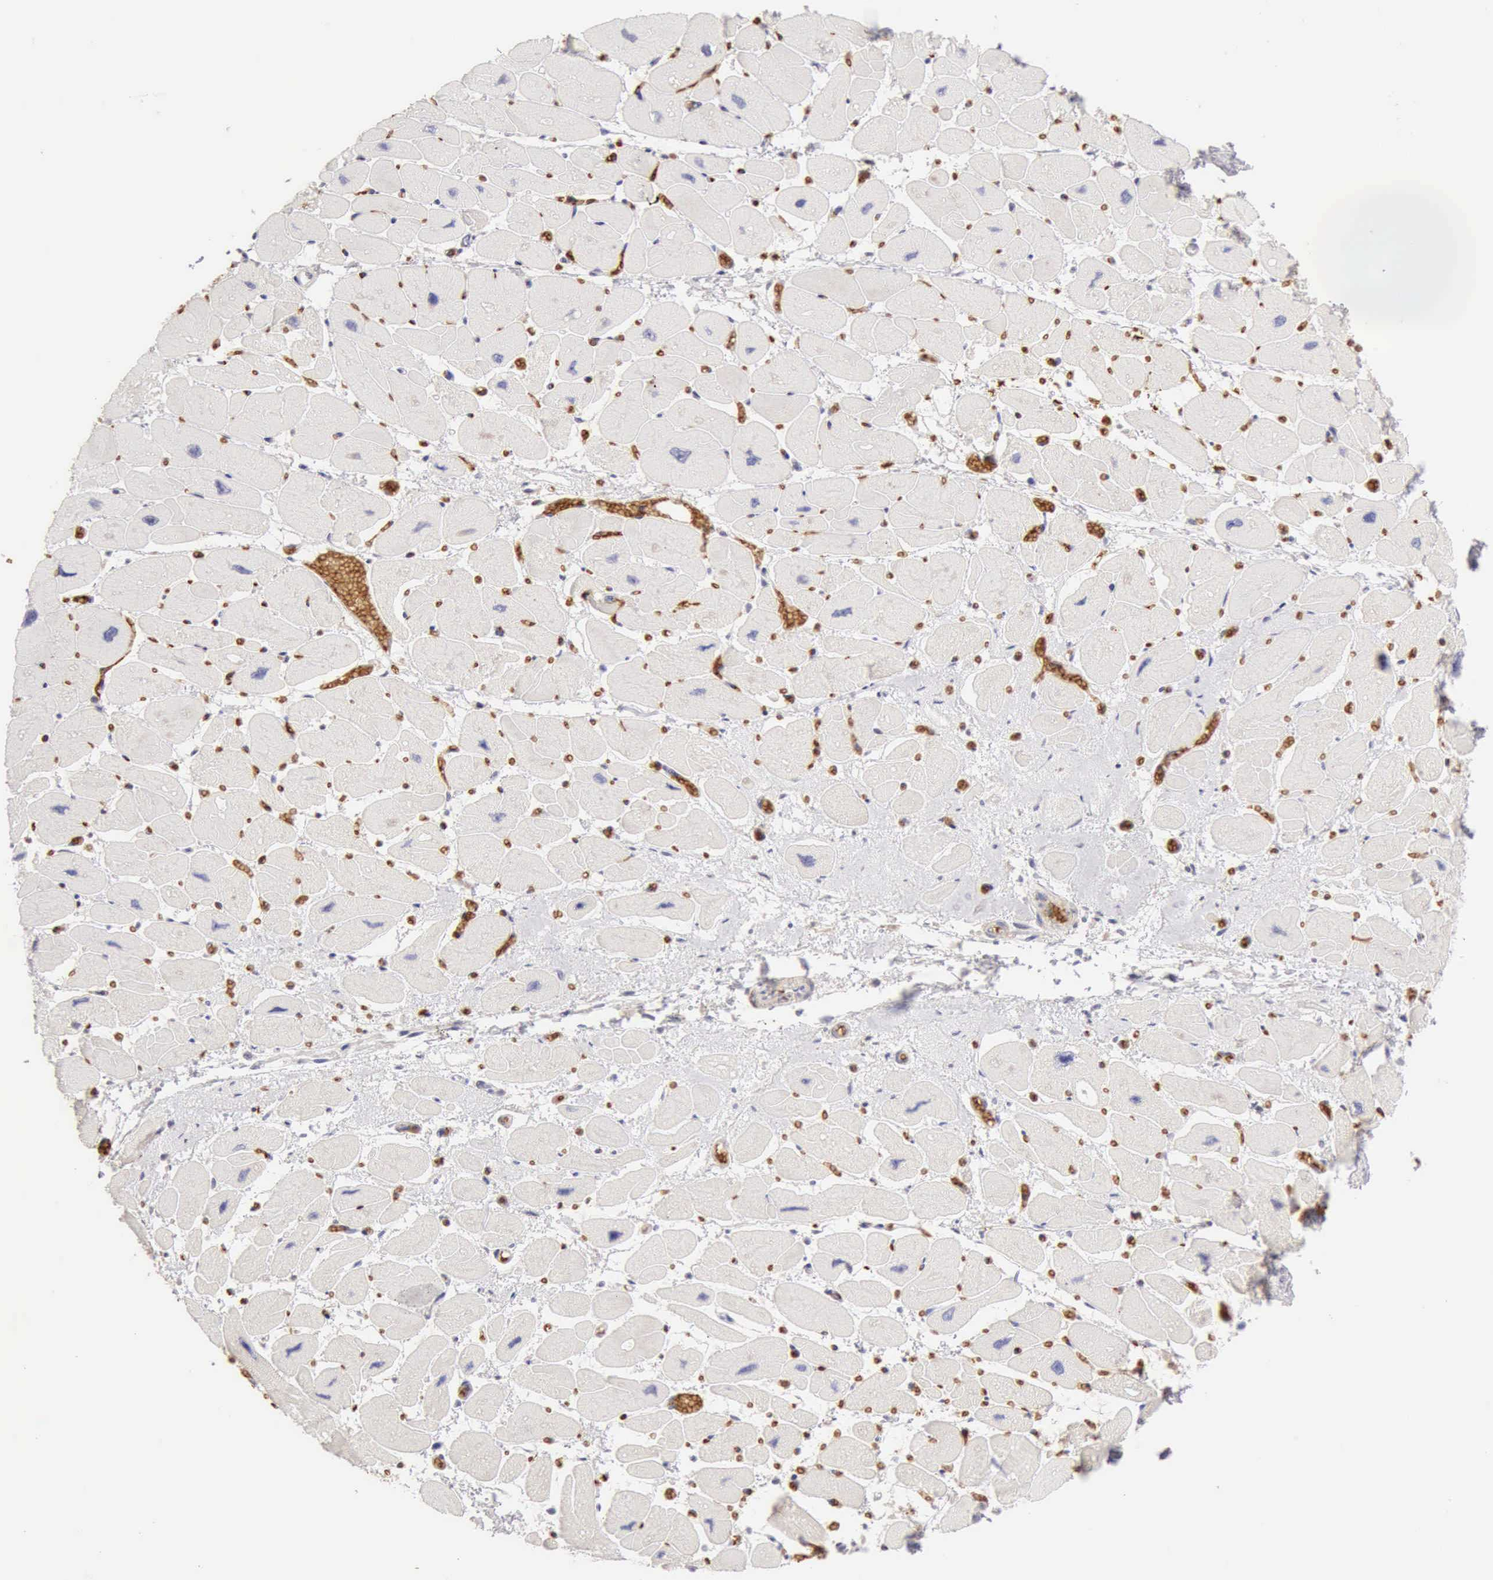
{"staining": {"intensity": "negative", "quantity": "none", "location": "none"}, "tissue": "heart muscle", "cell_type": "Cardiomyocytes", "image_type": "normal", "snomed": [{"axis": "morphology", "description": "Normal tissue, NOS"}, {"axis": "topography", "description": "Heart"}], "caption": "This is an IHC image of normal heart muscle. There is no staining in cardiomyocytes.", "gene": "CFI", "patient": {"sex": "female", "age": 54}}